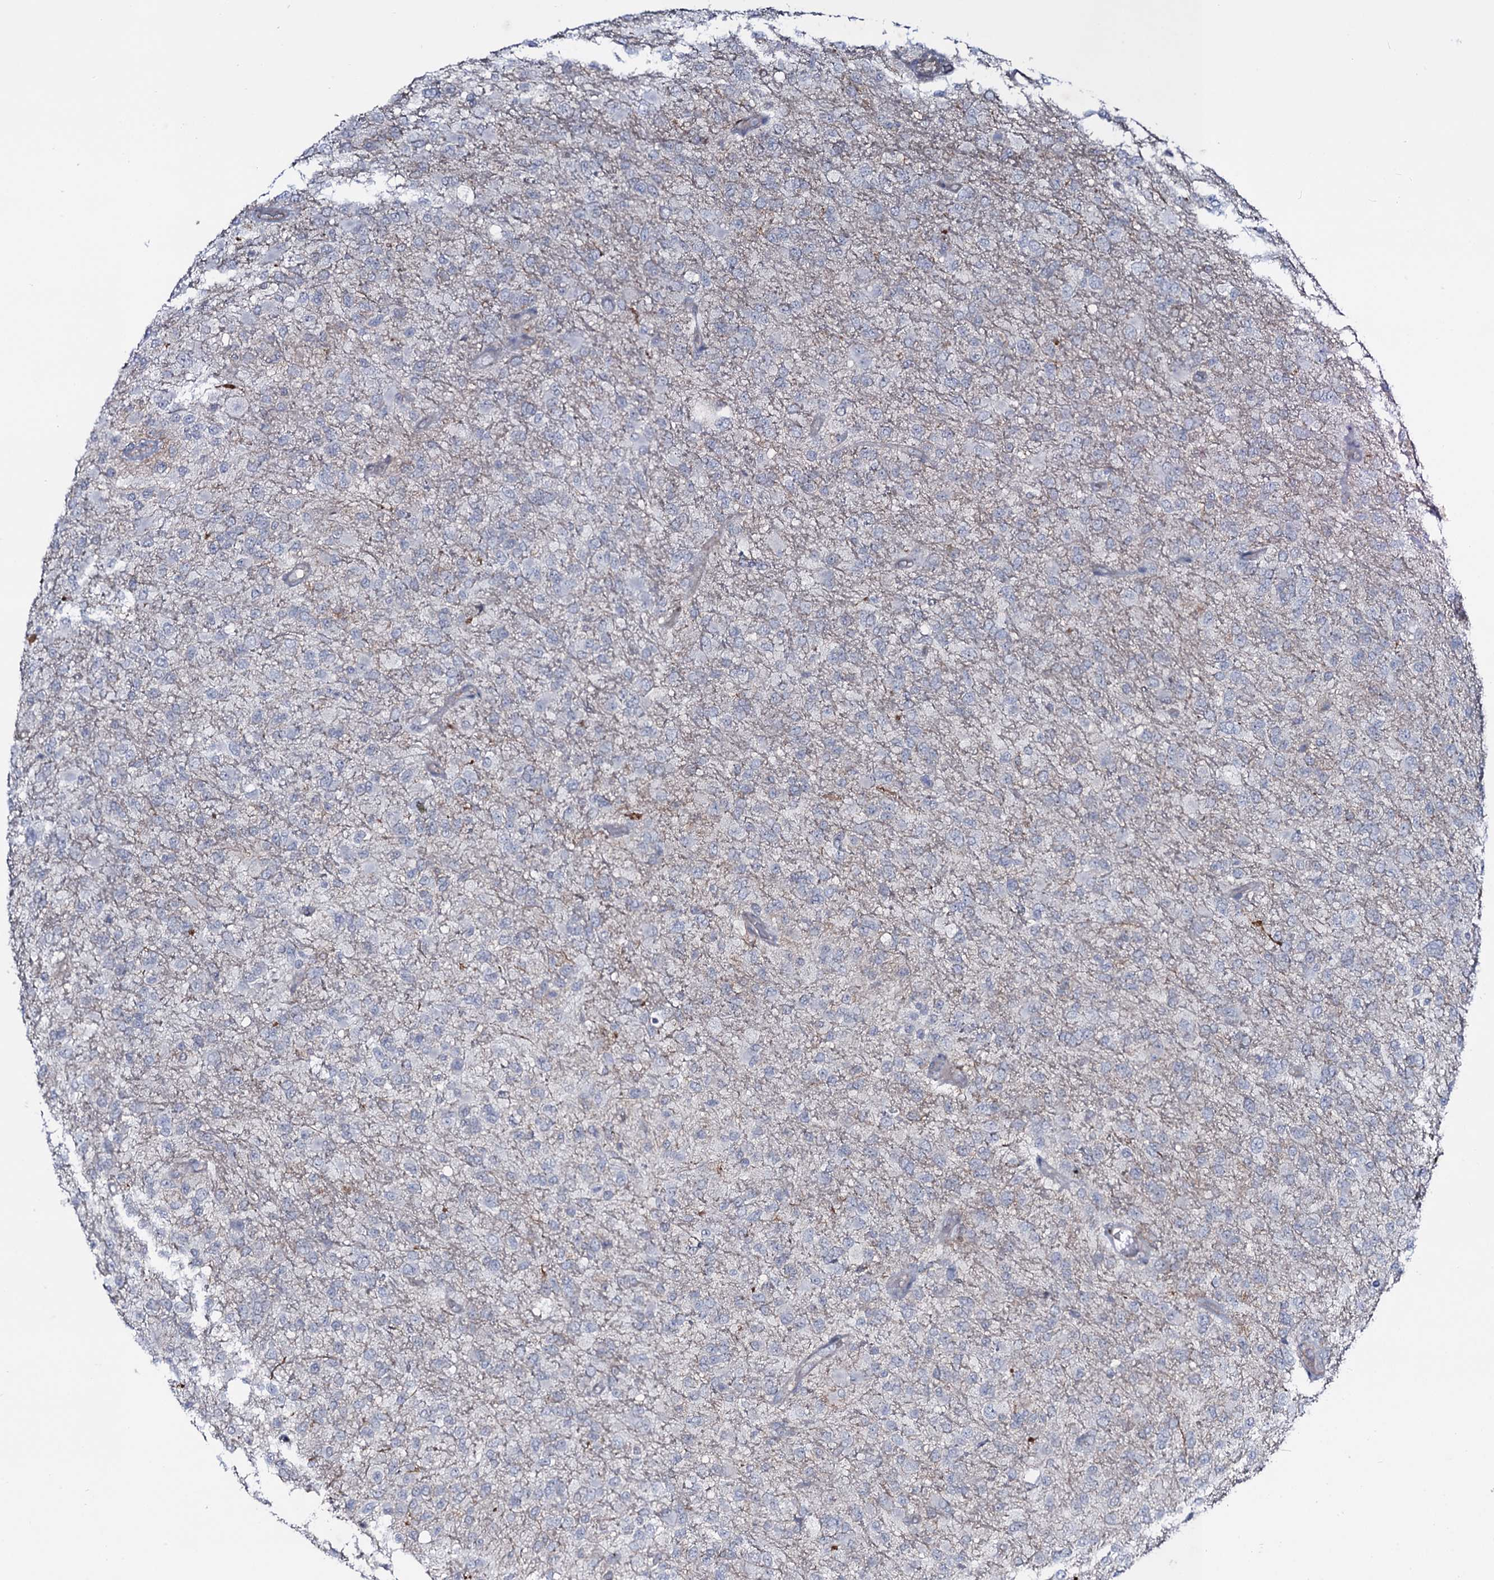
{"staining": {"intensity": "negative", "quantity": "none", "location": "none"}, "tissue": "glioma", "cell_type": "Tumor cells", "image_type": "cancer", "snomed": [{"axis": "morphology", "description": "Glioma, malignant, High grade"}, {"axis": "topography", "description": "Brain"}], "caption": "This is an immunohistochemistry image of glioma. There is no staining in tumor cells.", "gene": "SNAP23", "patient": {"sex": "female", "age": 74}}